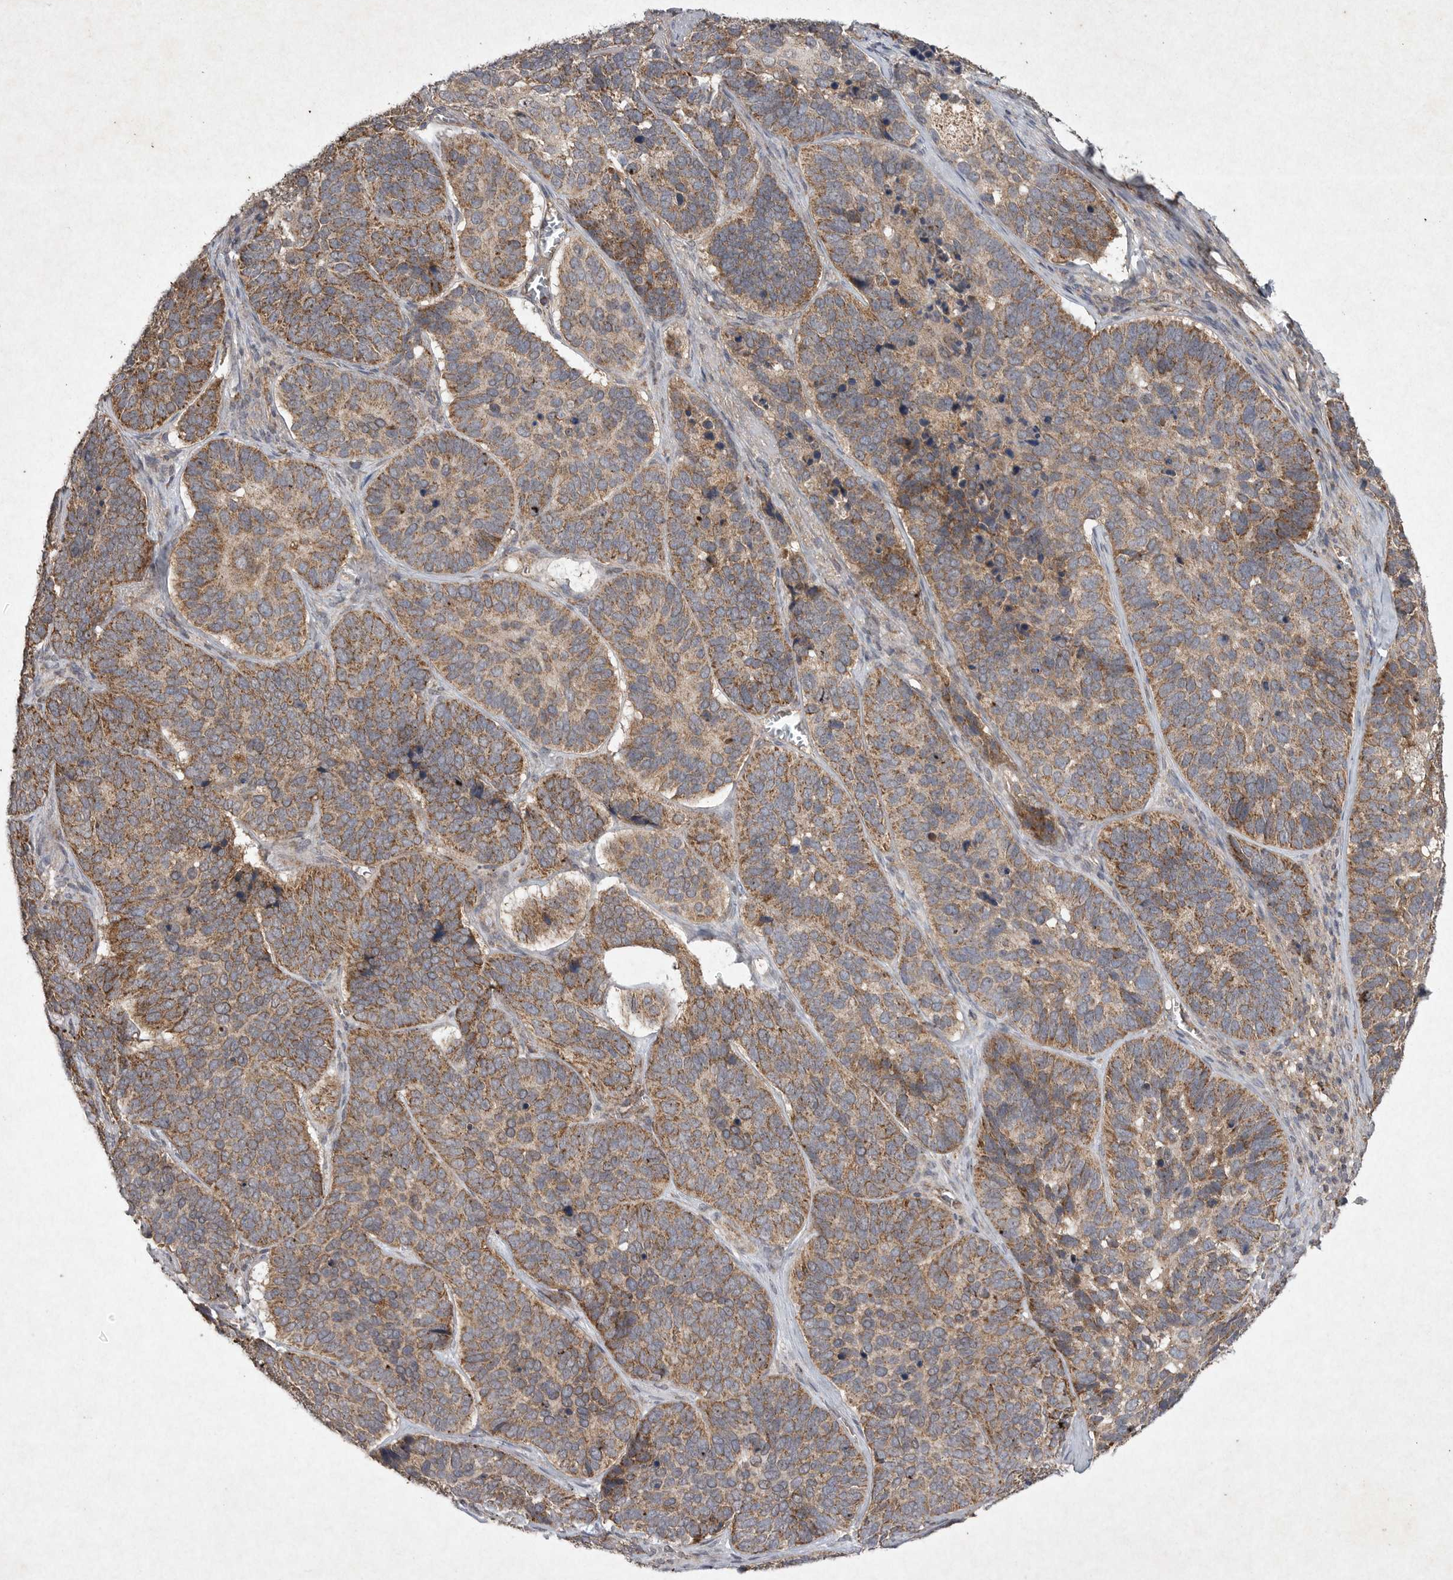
{"staining": {"intensity": "moderate", "quantity": ">75%", "location": "cytoplasmic/membranous"}, "tissue": "skin cancer", "cell_type": "Tumor cells", "image_type": "cancer", "snomed": [{"axis": "morphology", "description": "Basal cell carcinoma"}, {"axis": "topography", "description": "Skin"}], "caption": "Protein analysis of skin cancer tissue displays moderate cytoplasmic/membranous staining in about >75% of tumor cells.", "gene": "DDR1", "patient": {"sex": "male", "age": 62}}